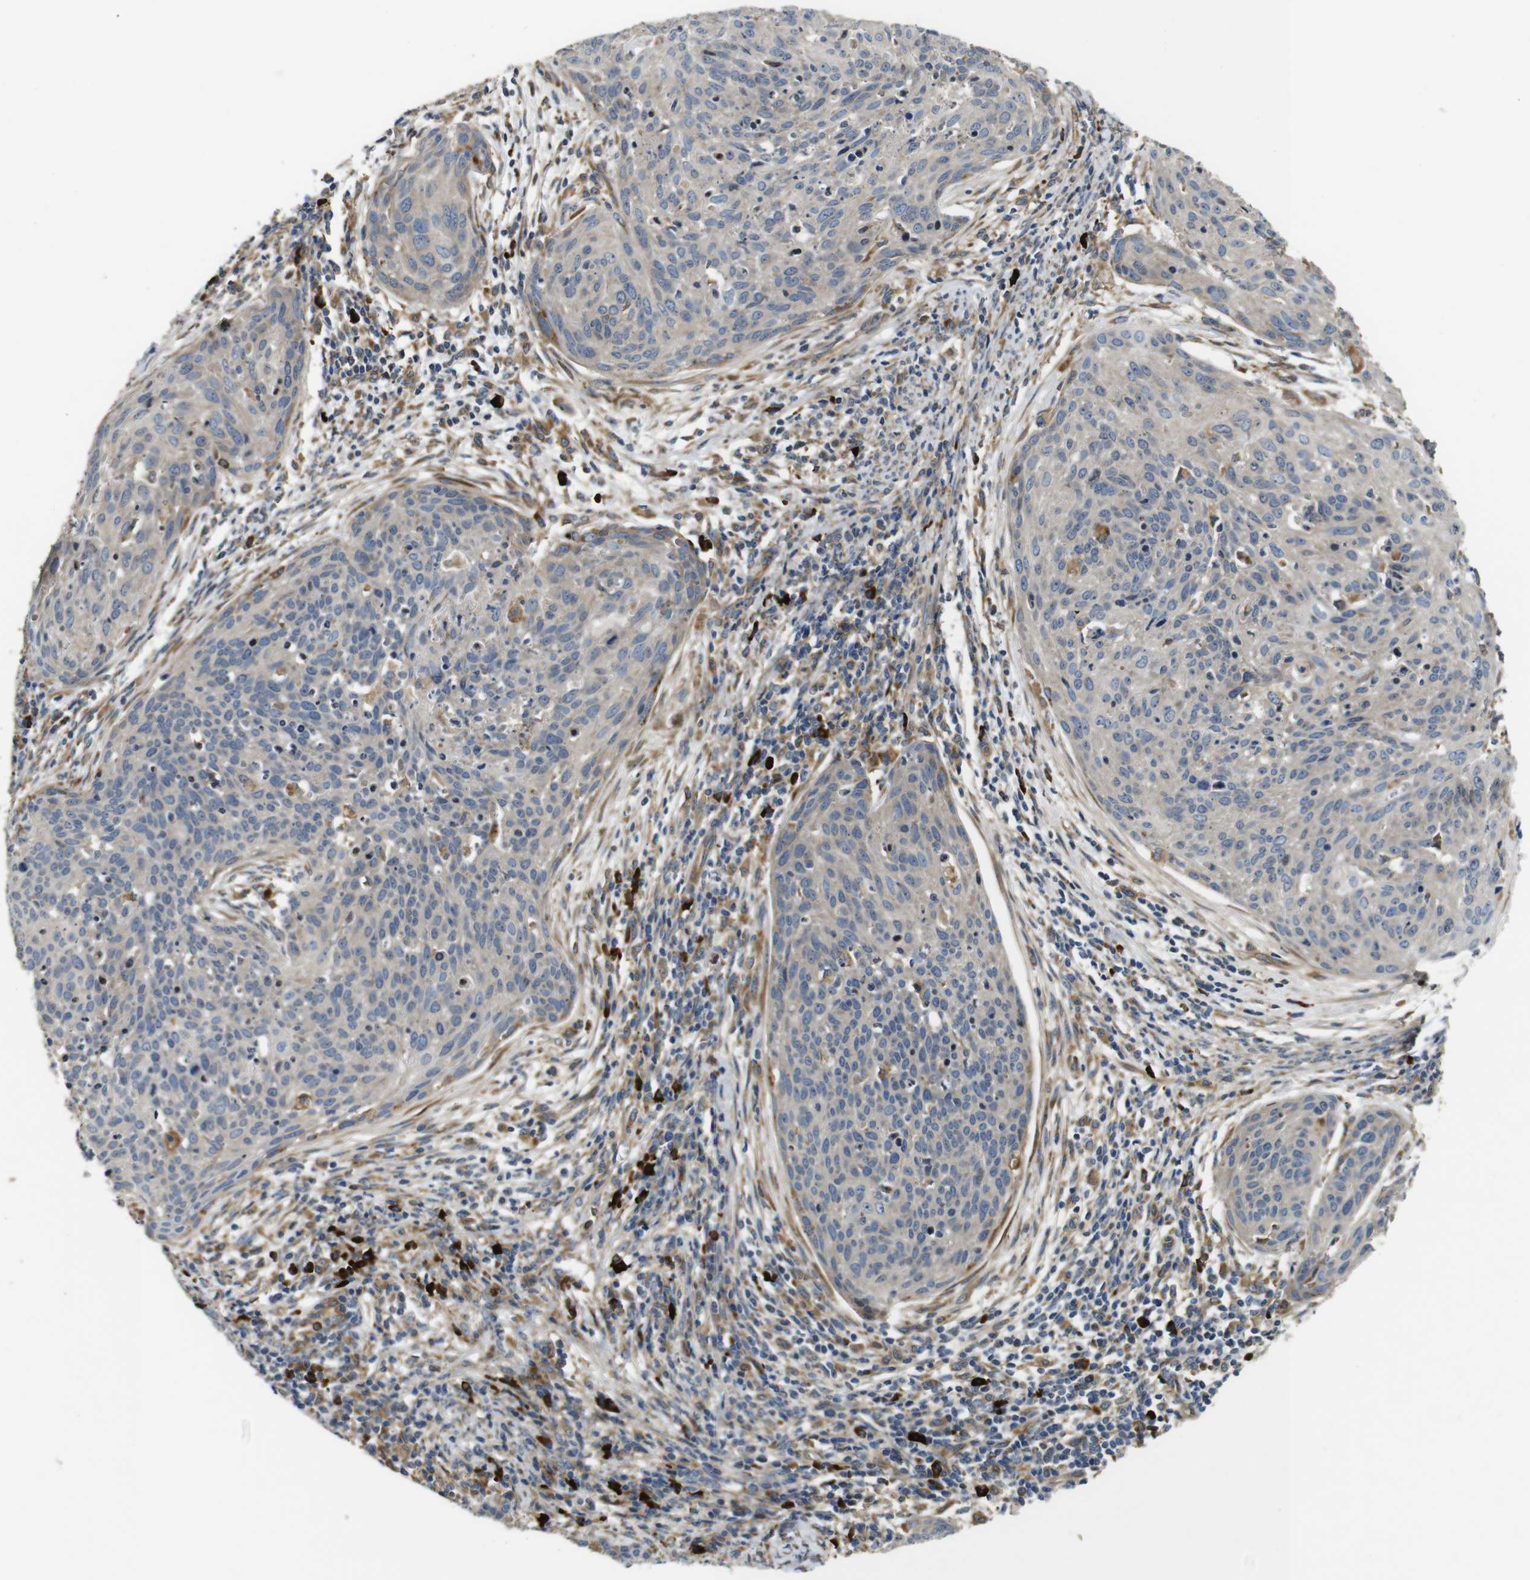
{"staining": {"intensity": "weak", "quantity": ">75%", "location": "cytoplasmic/membranous"}, "tissue": "cervical cancer", "cell_type": "Tumor cells", "image_type": "cancer", "snomed": [{"axis": "morphology", "description": "Squamous cell carcinoma, NOS"}, {"axis": "topography", "description": "Cervix"}], "caption": "Immunohistochemistry of human squamous cell carcinoma (cervical) demonstrates low levels of weak cytoplasmic/membranous positivity in about >75% of tumor cells.", "gene": "UBE2G2", "patient": {"sex": "female", "age": 38}}